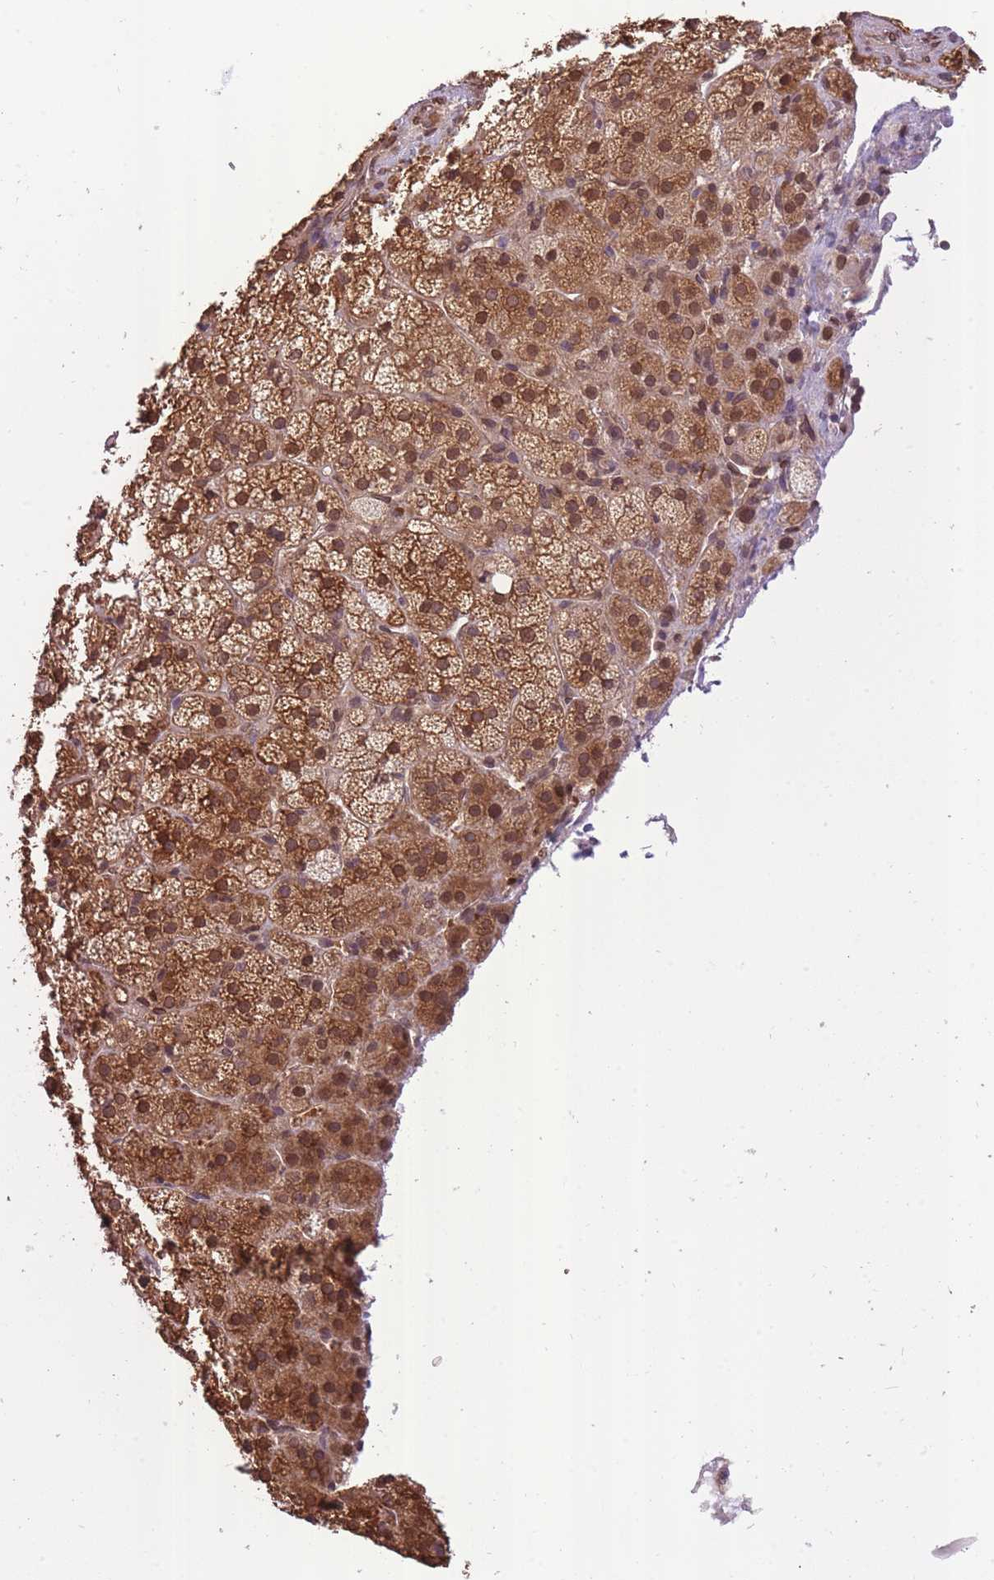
{"staining": {"intensity": "moderate", "quantity": ">75%", "location": "cytoplasmic/membranous,nuclear"}, "tissue": "adrenal gland", "cell_type": "Glandular cells", "image_type": "normal", "snomed": [{"axis": "morphology", "description": "Normal tissue, NOS"}, {"axis": "topography", "description": "Adrenal gland"}], "caption": "An immunohistochemistry image of normal tissue is shown. Protein staining in brown highlights moderate cytoplasmic/membranous,nuclear positivity in adrenal gland within glandular cells.", "gene": "CDIP1", "patient": {"sex": "female", "age": 70}}